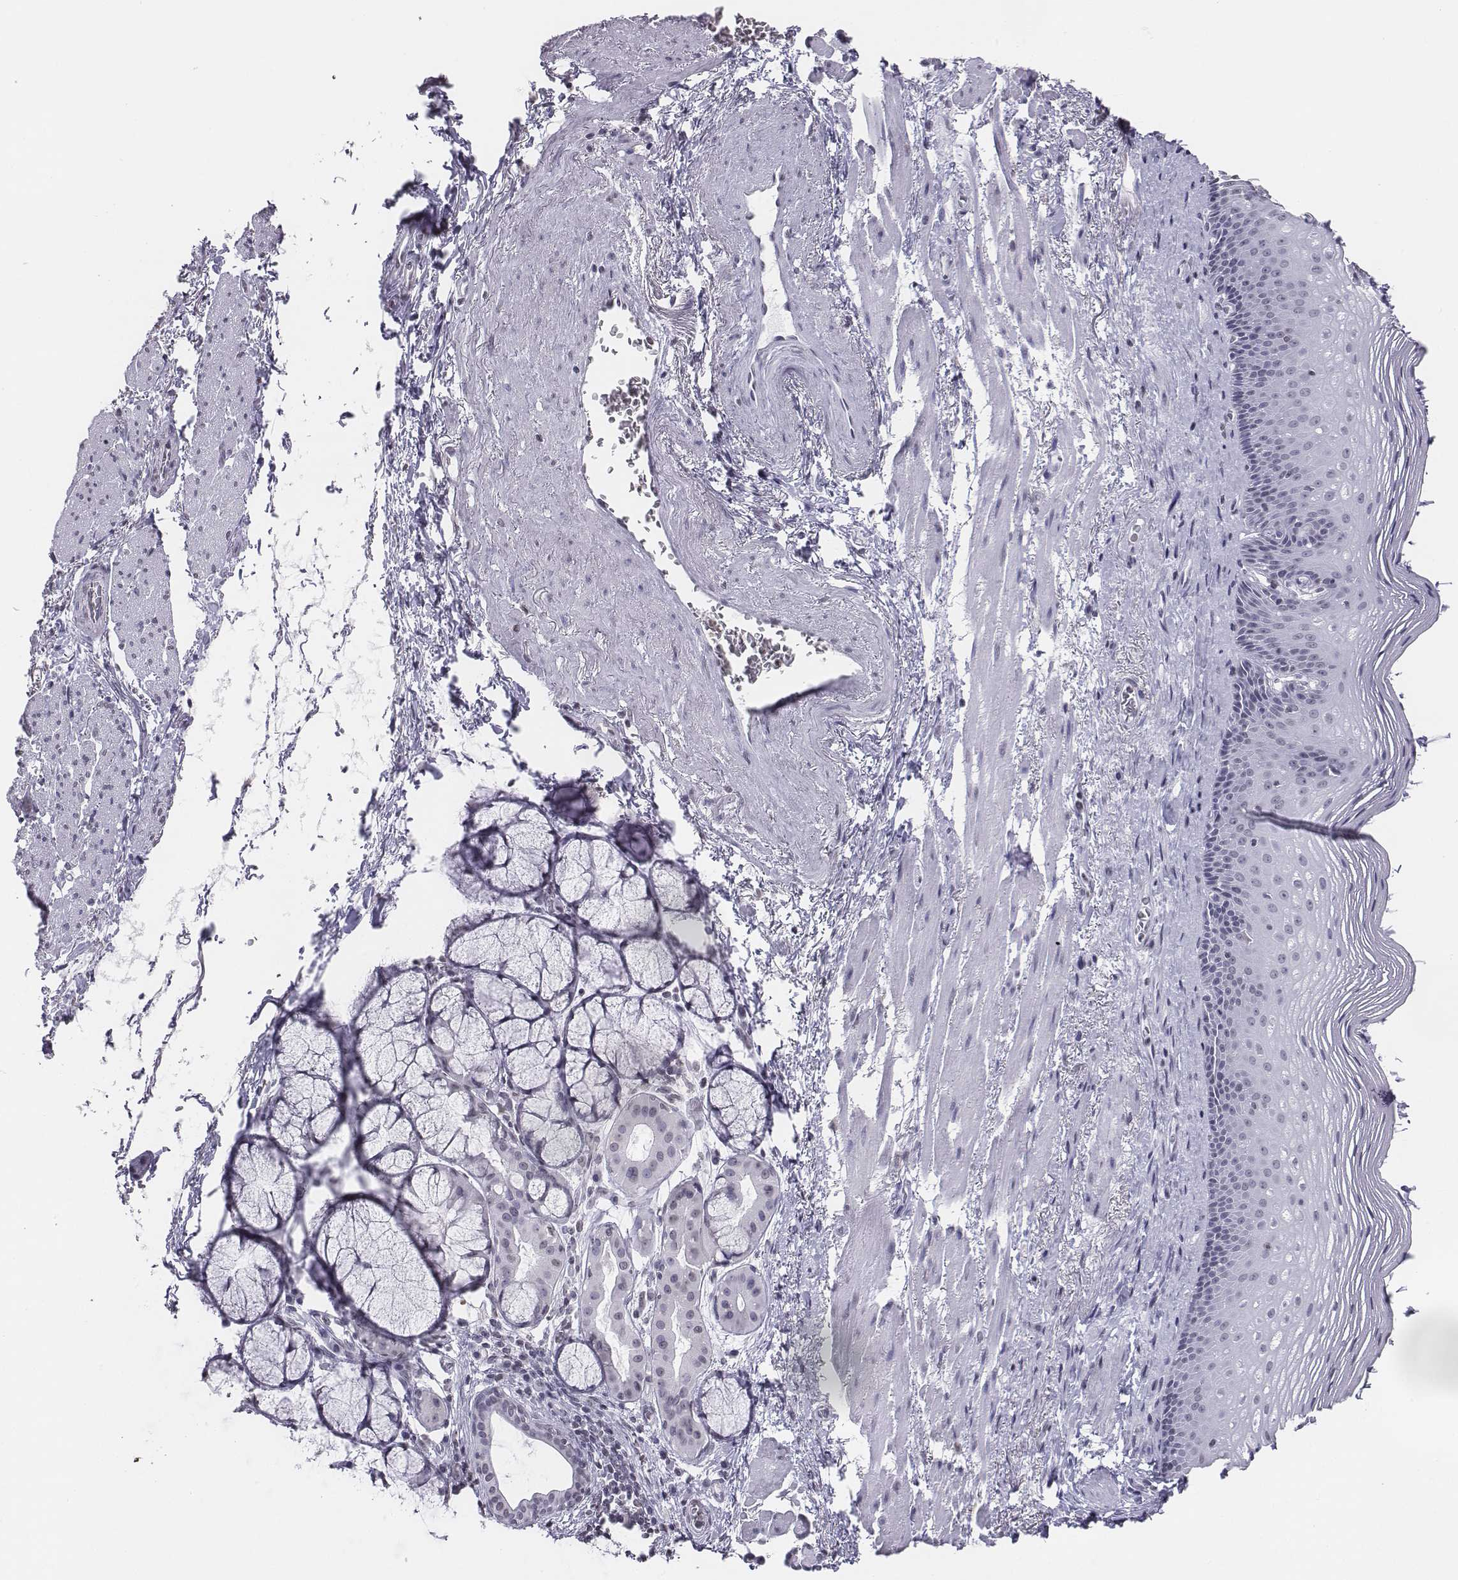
{"staining": {"intensity": "negative", "quantity": "none", "location": "none"}, "tissue": "esophagus", "cell_type": "Squamous epithelial cells", "image_type": "normal", "snomed": [{"axis": "morphology", "description": "Normal tissue, NOS"}, {"axis": "topography", "description": "Esophagus"}], "caption": "Histopathology image shows no significant protein staining in squamous epithelial cells of unremarkable esophagus.", "gene": "BARHL1", "patient": {"sex": "male", "age": 76}}